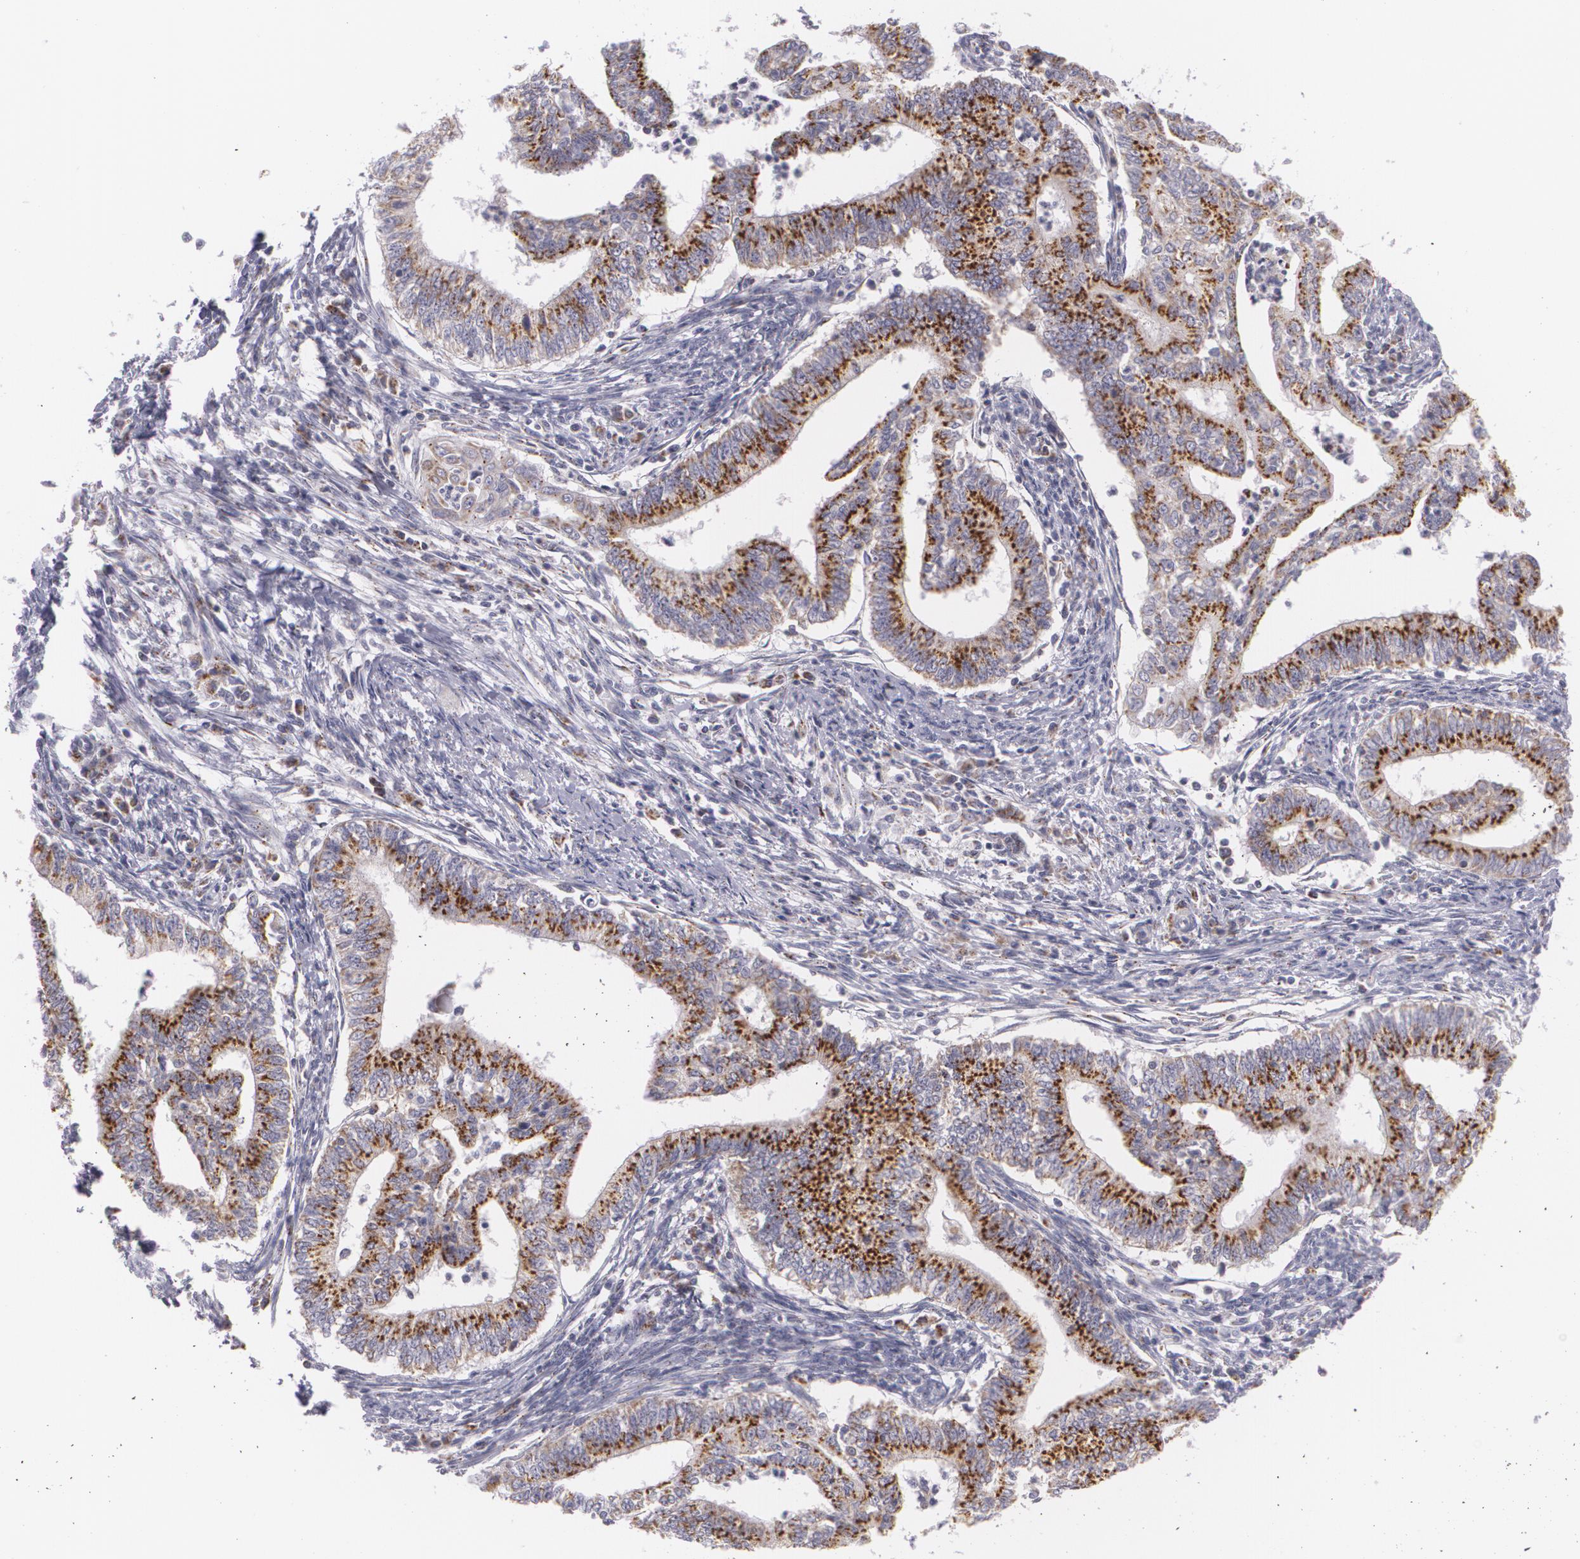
{"staining": {"intensity": "moderate", "quantity": ">75%", "location": "cytoplasmic/membranous"}, "tissue": "endometrial cancer", "cell_type": "Tumor cells", "image_type": "cancer", "snomed": [{"axis": "morphology", "description": "Adenocarcinoma, NOS"}, {"axis": "topography", "description": "Endometrium"}], "caption": "IHC of human endometrial cancer (adenocarcinoma) reveals medium levels of moderate cytoplasmic/membranous positivity in approximately >75% of tumor cells.", "gene": "CILK1", "patient": {"sex": "female", "age": 66}}